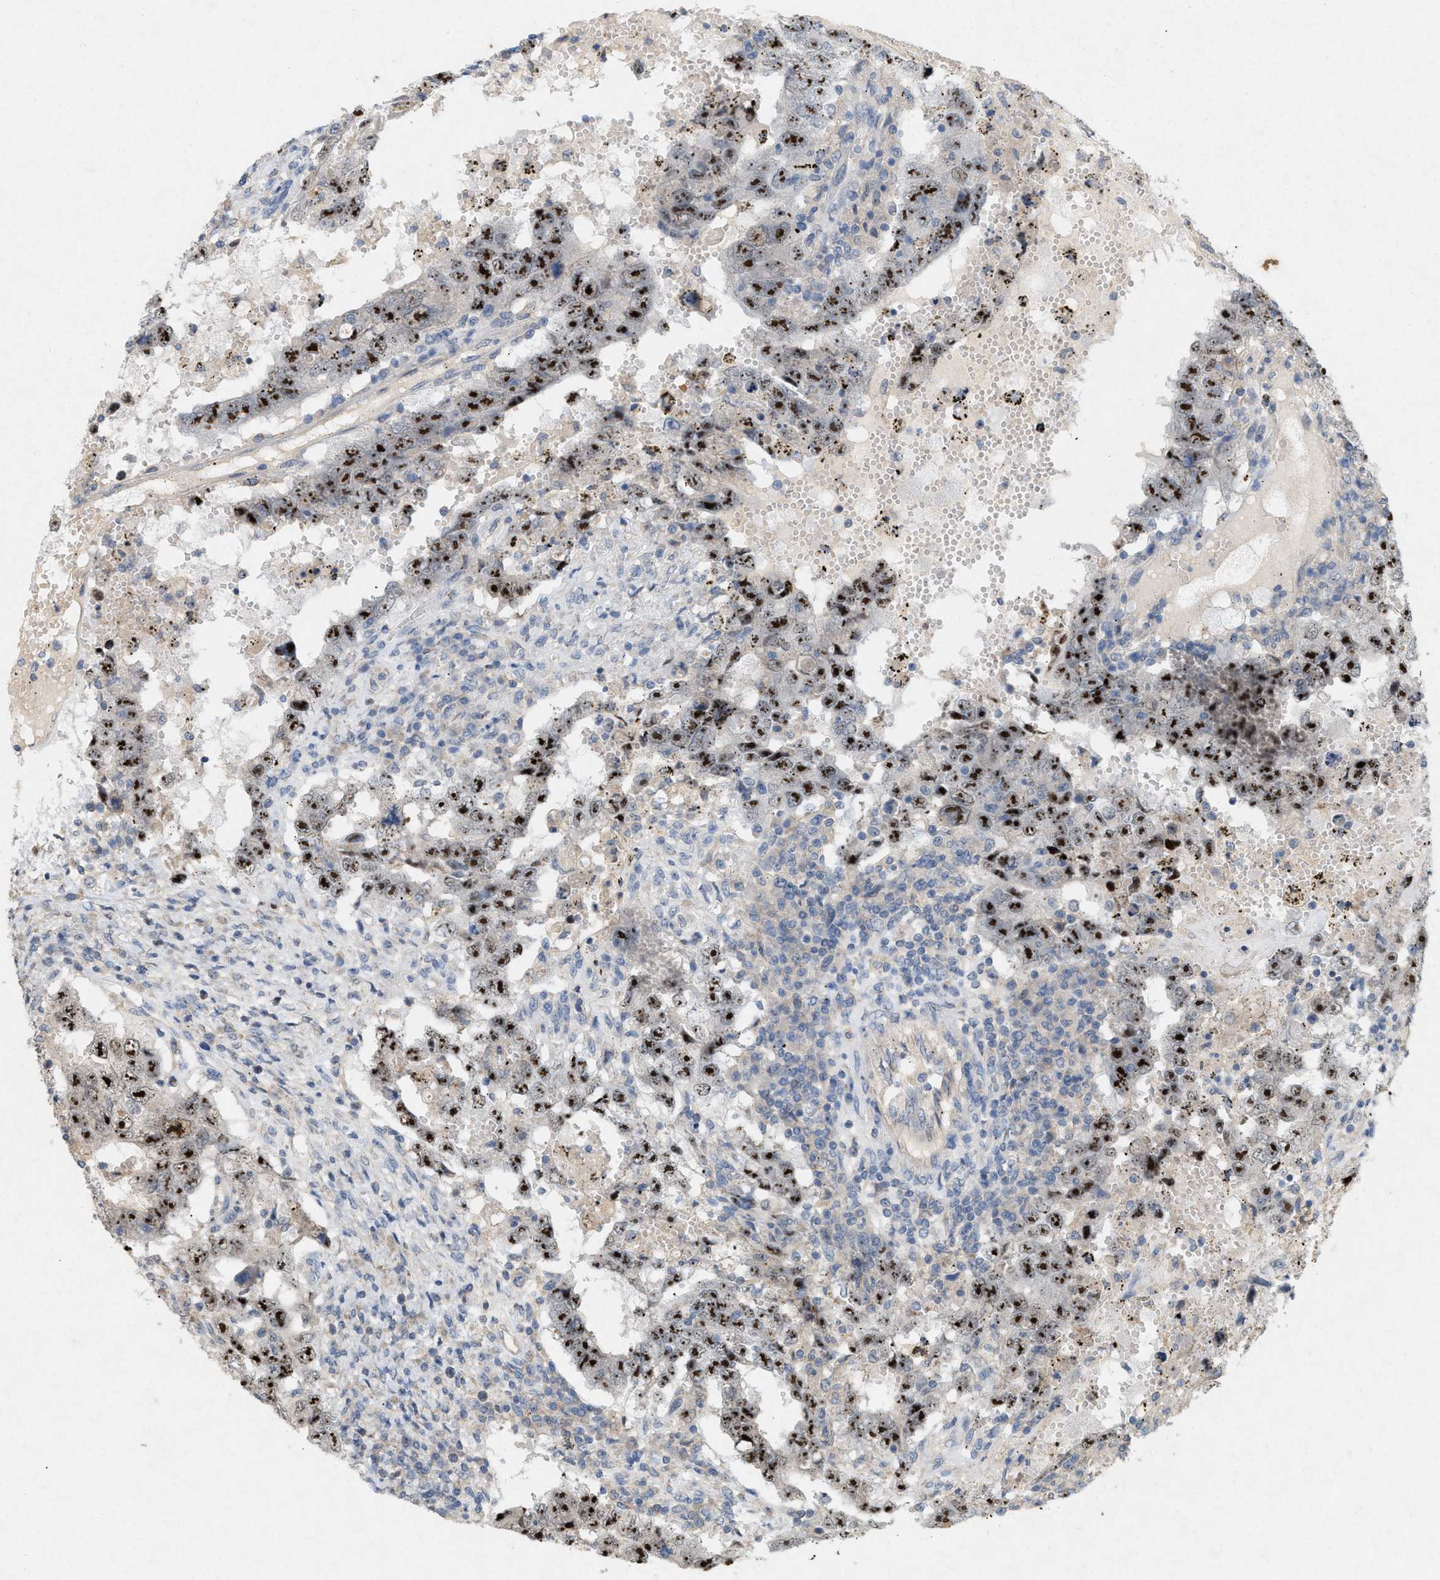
{"staining": {"intensity": "strong", "quantity": ">75%", "location": "nuclear"}, "tissue": "testis cancer", "cell_type": "Tumor cells", "image_type": "cancer", "snomed": [{"axis": "morphology", "description": "Carcinoma, Embryonal, NOS"}, {"axis": "topography", "description": "Testis"}], "caption": "The histopathology image displays a brown stain indicating the presence of a protein in the nuclear of tumor cells in embryonal carcinoma (testis).", "gene": "DCAF7", "patient": {"sex": "male", "age": 26}}